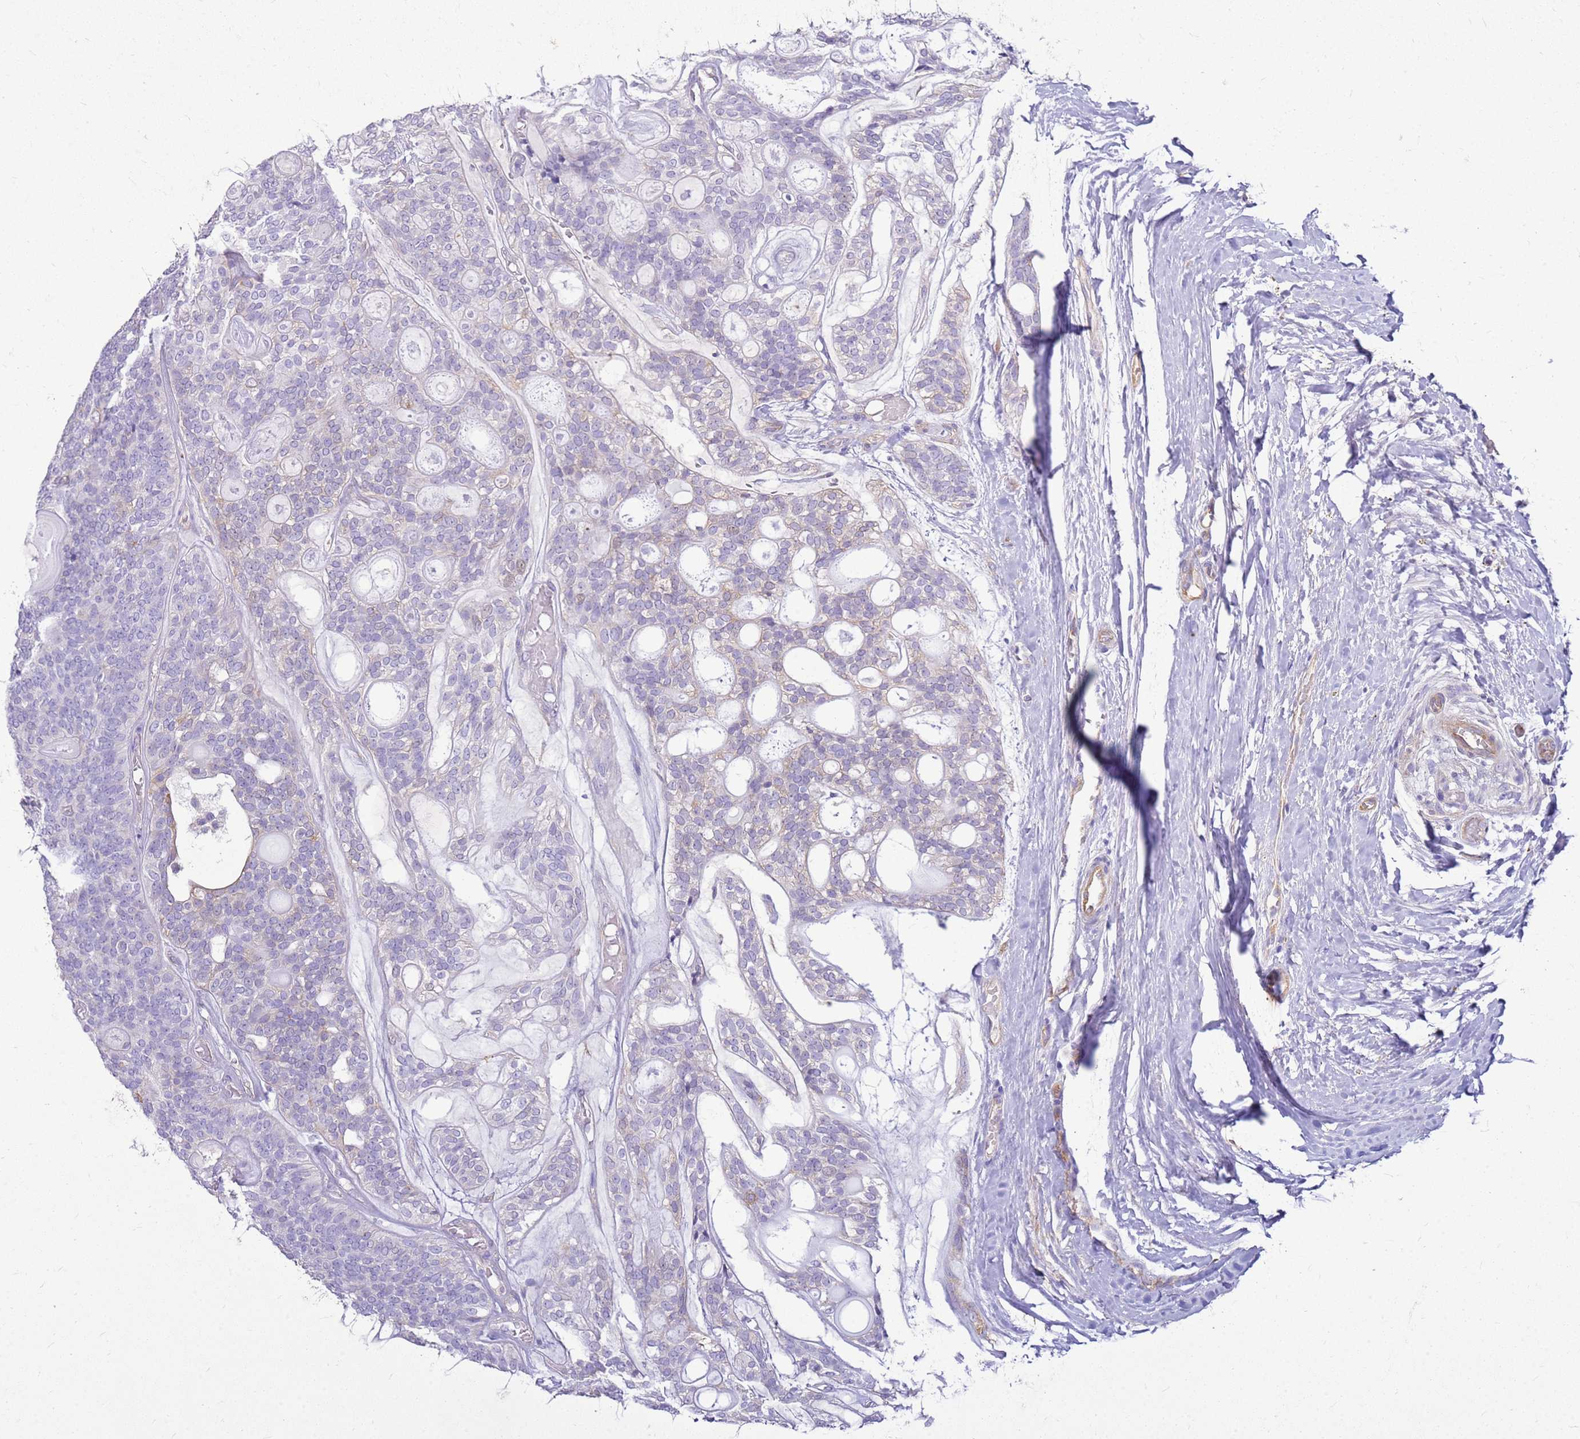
{"staining": {"intensity": "negative", "quantity": "none", "location": "none"}, "tissue": "head and neck cancer", "cell_type": "Tumor cells", "image_type": "cancer", "snomed": [{"axis": "morphology", "description": "Adenocarcinoma, NOS"}, {"axis": "topography", "description": "Head-Neck"}], "caption": "This image is of head and neck cancer stained with IHC to label a protein in brown with the nuclei are counter-stained blue. There is no staining in tumor cells. Brightfield microscopy of immunohistochemistry stained with DAB (brown) and hematoxylin (blue), captured at high magnification.", "gene": "HSPB1", "patient": {"sex": "male", "age": 66}}